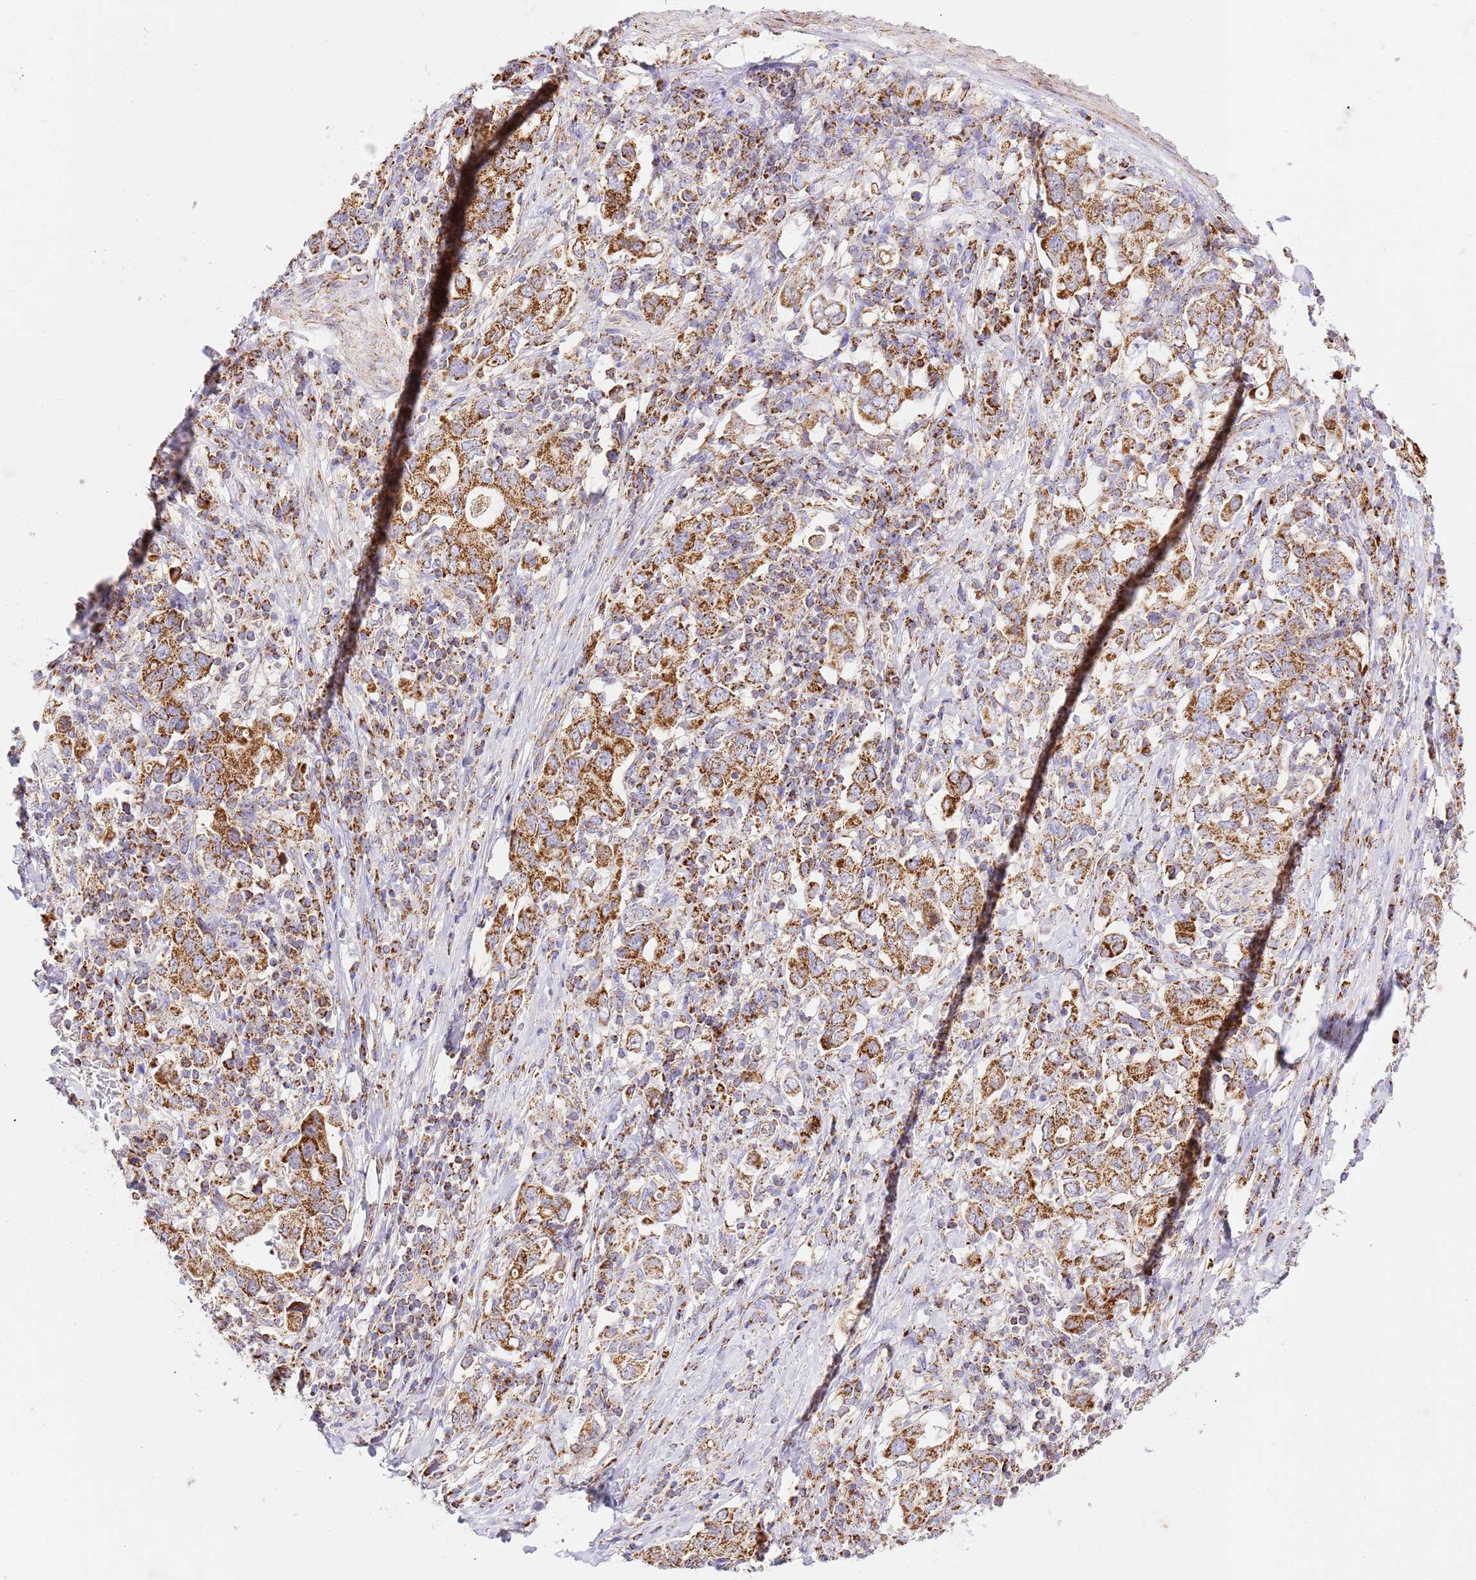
{"staining": {"intensity": "strong", "quantity": ">75%", "location": "cytoplasmic/membranous"}, "tissue": "stomach cancer", "cell_type": "Tumor cells", "image_type": "cancer", "snomed": [{"axis": "morphology", "description": "Adenocarcinoma, NOS"}, {"axis": "topography", "description": "Stomach, upper"}, {"axis": "topography", "description": "Stomach"}], "caption": "Approximately >75% of tumor cells in human stomach adenocarcinoma demonstrate strong cytoplasmic/membranous protein positivity as visualized by brown immunohistochemical staining.", "gene": "ZBTB39", "patient": {"sex": "male", "age": 62}}